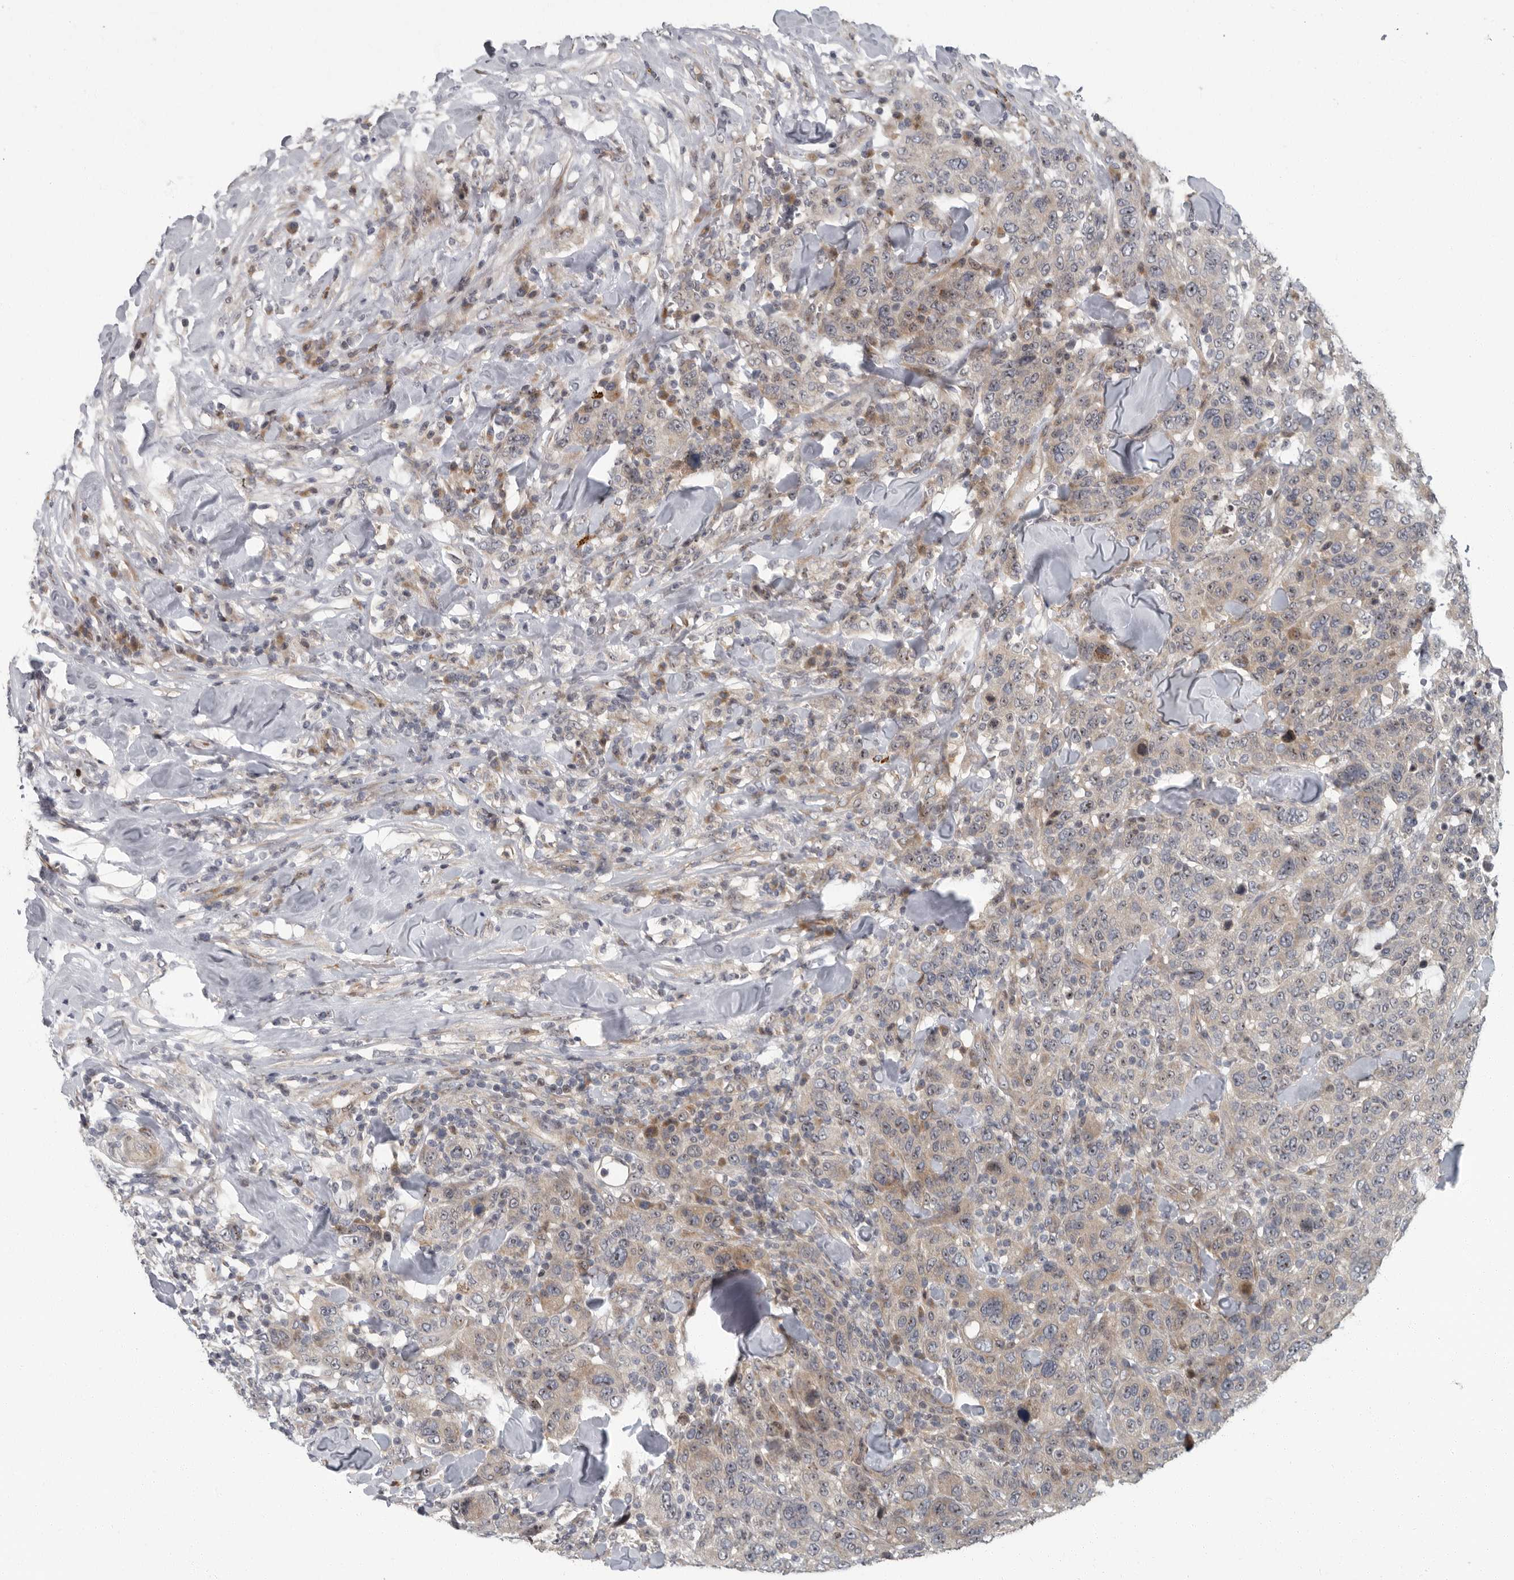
{"staining": {"intensity": "weak", "quantity": "25%-75%", "location": "cytoplasmic/membranous"}, "tissue": "breast cancer", "cell_type": "Tumor cells", "image_type": "cancer", "snomed": [{"axis": "morphology", "description": "Duct carcinoma"}, {"axis": "topography", "description": "Breast"}], "caption": "DAB immunohistochemical staining of human breast cancer (intraductal carcinoma) displays weak cytoplasmic/membranous protein expression in approximately 25%-75% of tumor cells.", "gene": "PDCD11", "patient": {"sex": "female", "age": 37}}